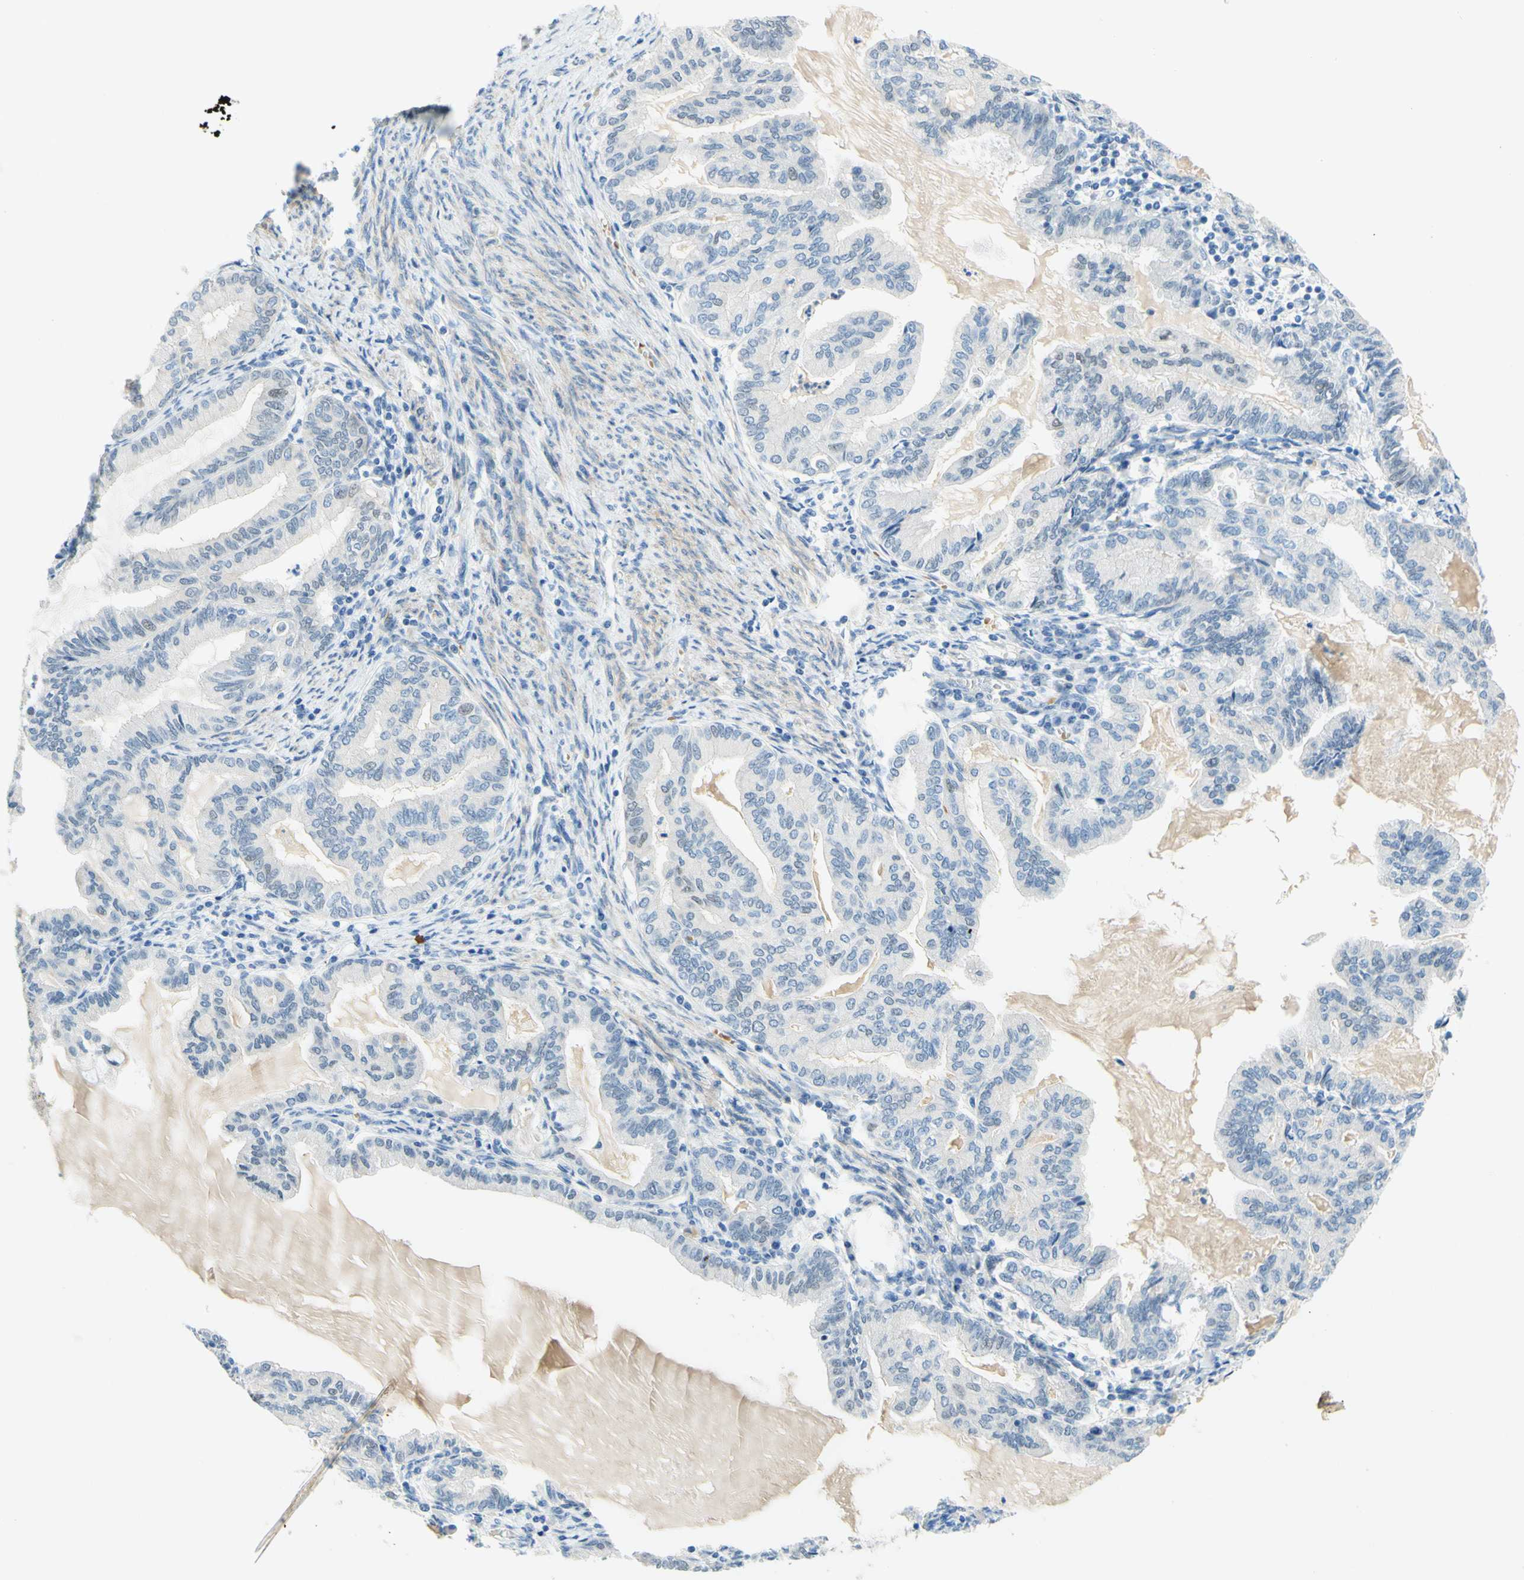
{"staining": {"intensity": "negative", "quantity": "none", "location": "none"}, "tissue": "endometrial cancer", "cell_type": "Tumor cells", "image_type": "cancer", "snomed": [{"axis": "morphology", "description": "Adenocarcinoma, NOS"}, {"axis": "topography", "description": "Endometrium"}], "caption": "IHC of adenocarcinoma (endometrial) shows no expression in tumor cells.", "gene": "ENTREP2", "patient": {"sex": "female", "age": 86}}